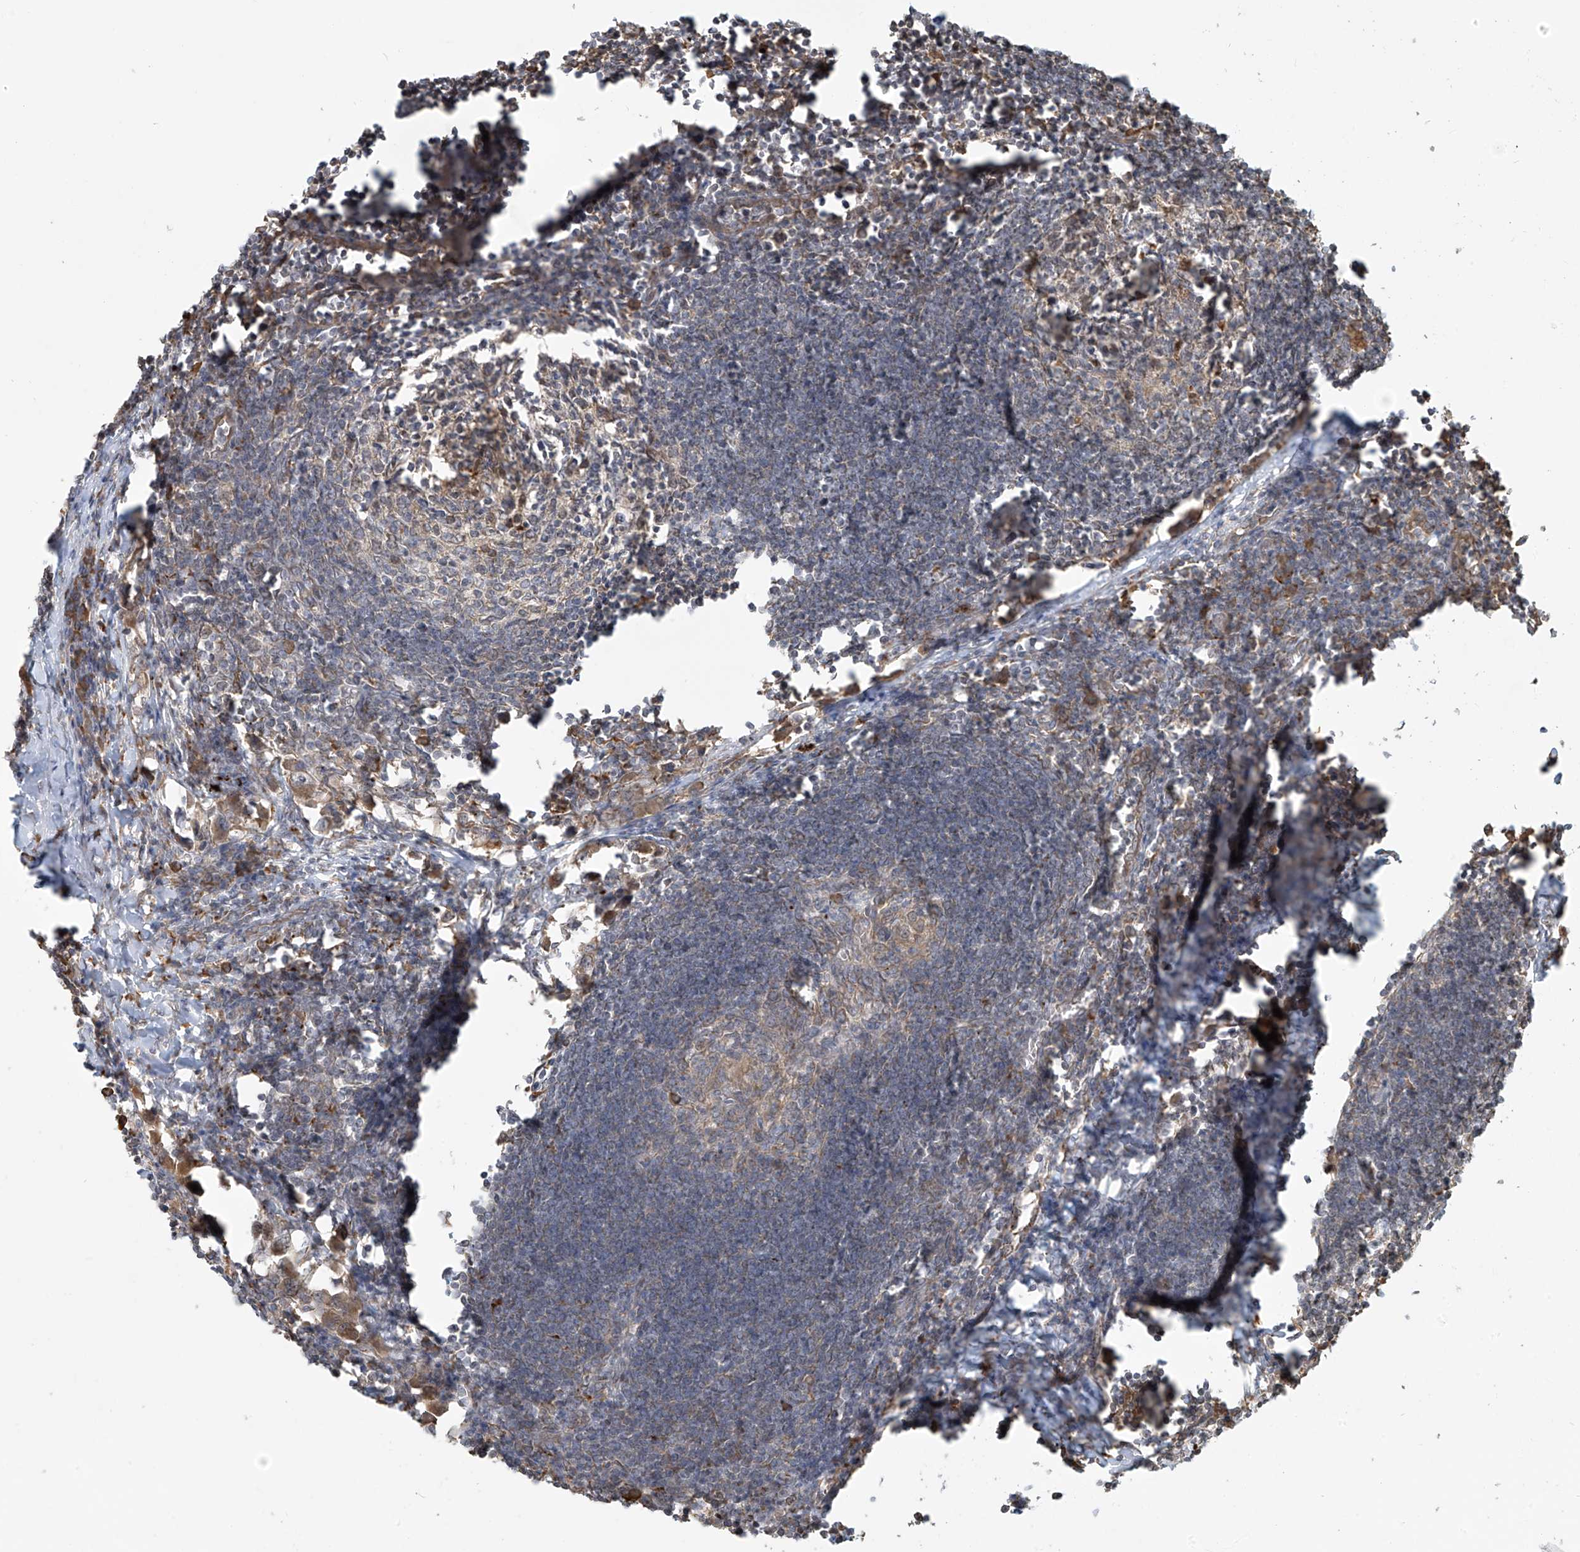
{"staining": {"intensity": "negative", "quantity": "none", "location": "none"}, "tissue": "lymph node", "cell_type": "Germinal center cells", "image_type": "normal", "snomed": [{"axis": "morphology", "description": "Normal tissue, NOS"}, {"axis": "morphology", "description": "Malignant melanoma, Metastatic site"}, {"axis": "topography", "description": "Lymph node"}], "caption": "High magnification brightfield microscopy of normal lymph node stained with DAB (brown) and counterstained with hematoxylin (blue): germinal center cells show no significant staining. (Stains: DAB (3,3'-diaminobenzidine) immunohistochemistry with hematoxylin counter stain, Microscopy: brightfield microscopy at high magnification).", "gene": "PLEKHM3", "patient": {"sex": "male", "age": 41}}